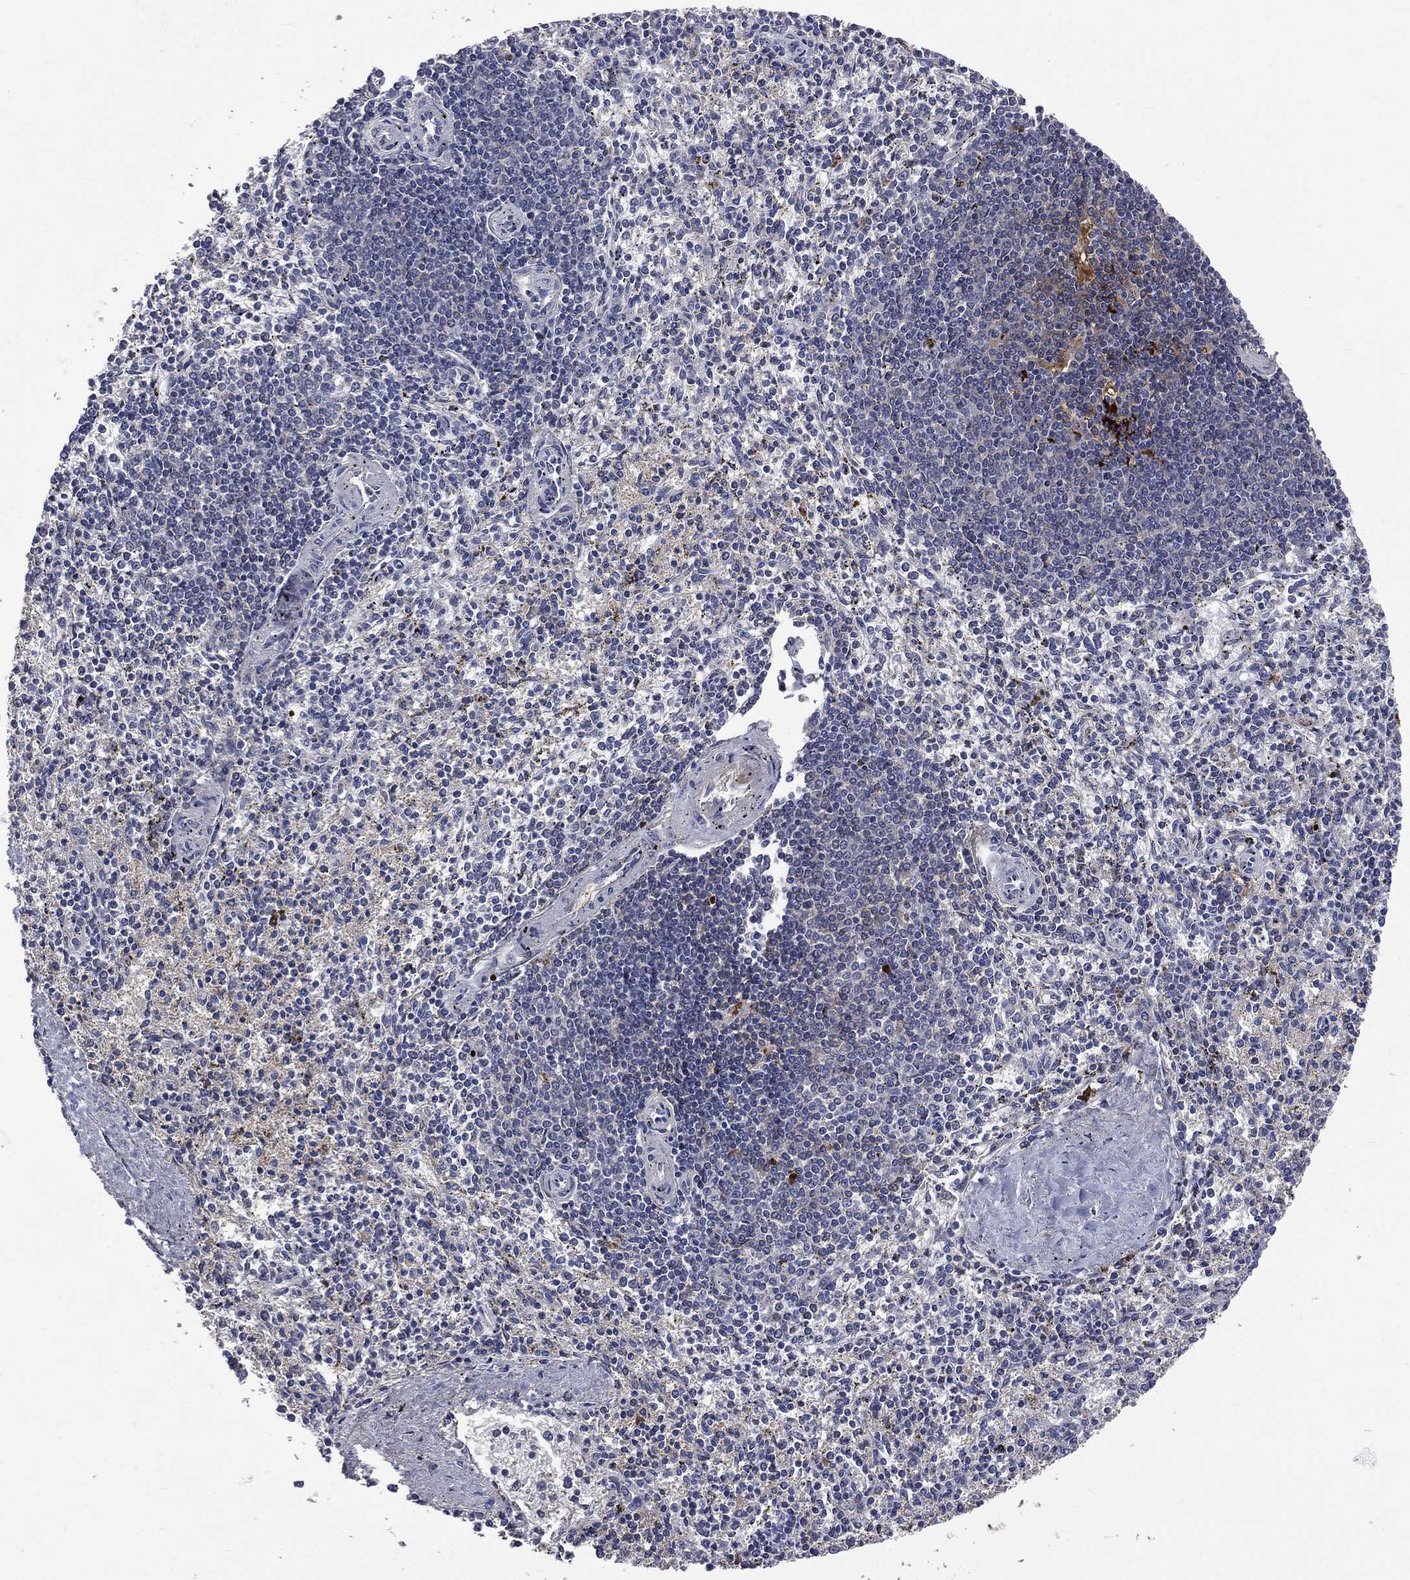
{"staining": {"intensity": "negative", "quantity": "none", "location": "none"}, "tissue": "spleen", "cell_type": "Cells in red pulp", "image_type": "normal", "snomed": [{"axis": "morphology", "description": "Normal tissue, NOS"}, {"axis": "topography", "description": "Spleen"}], "caption": "High power microscopy micrograph of an IHC histopathology image of unremarkable spleen, revealing no significant expression in cells in red pulp.", "gene": "FGG", "patient": {"sex": "female", "age": 37}}